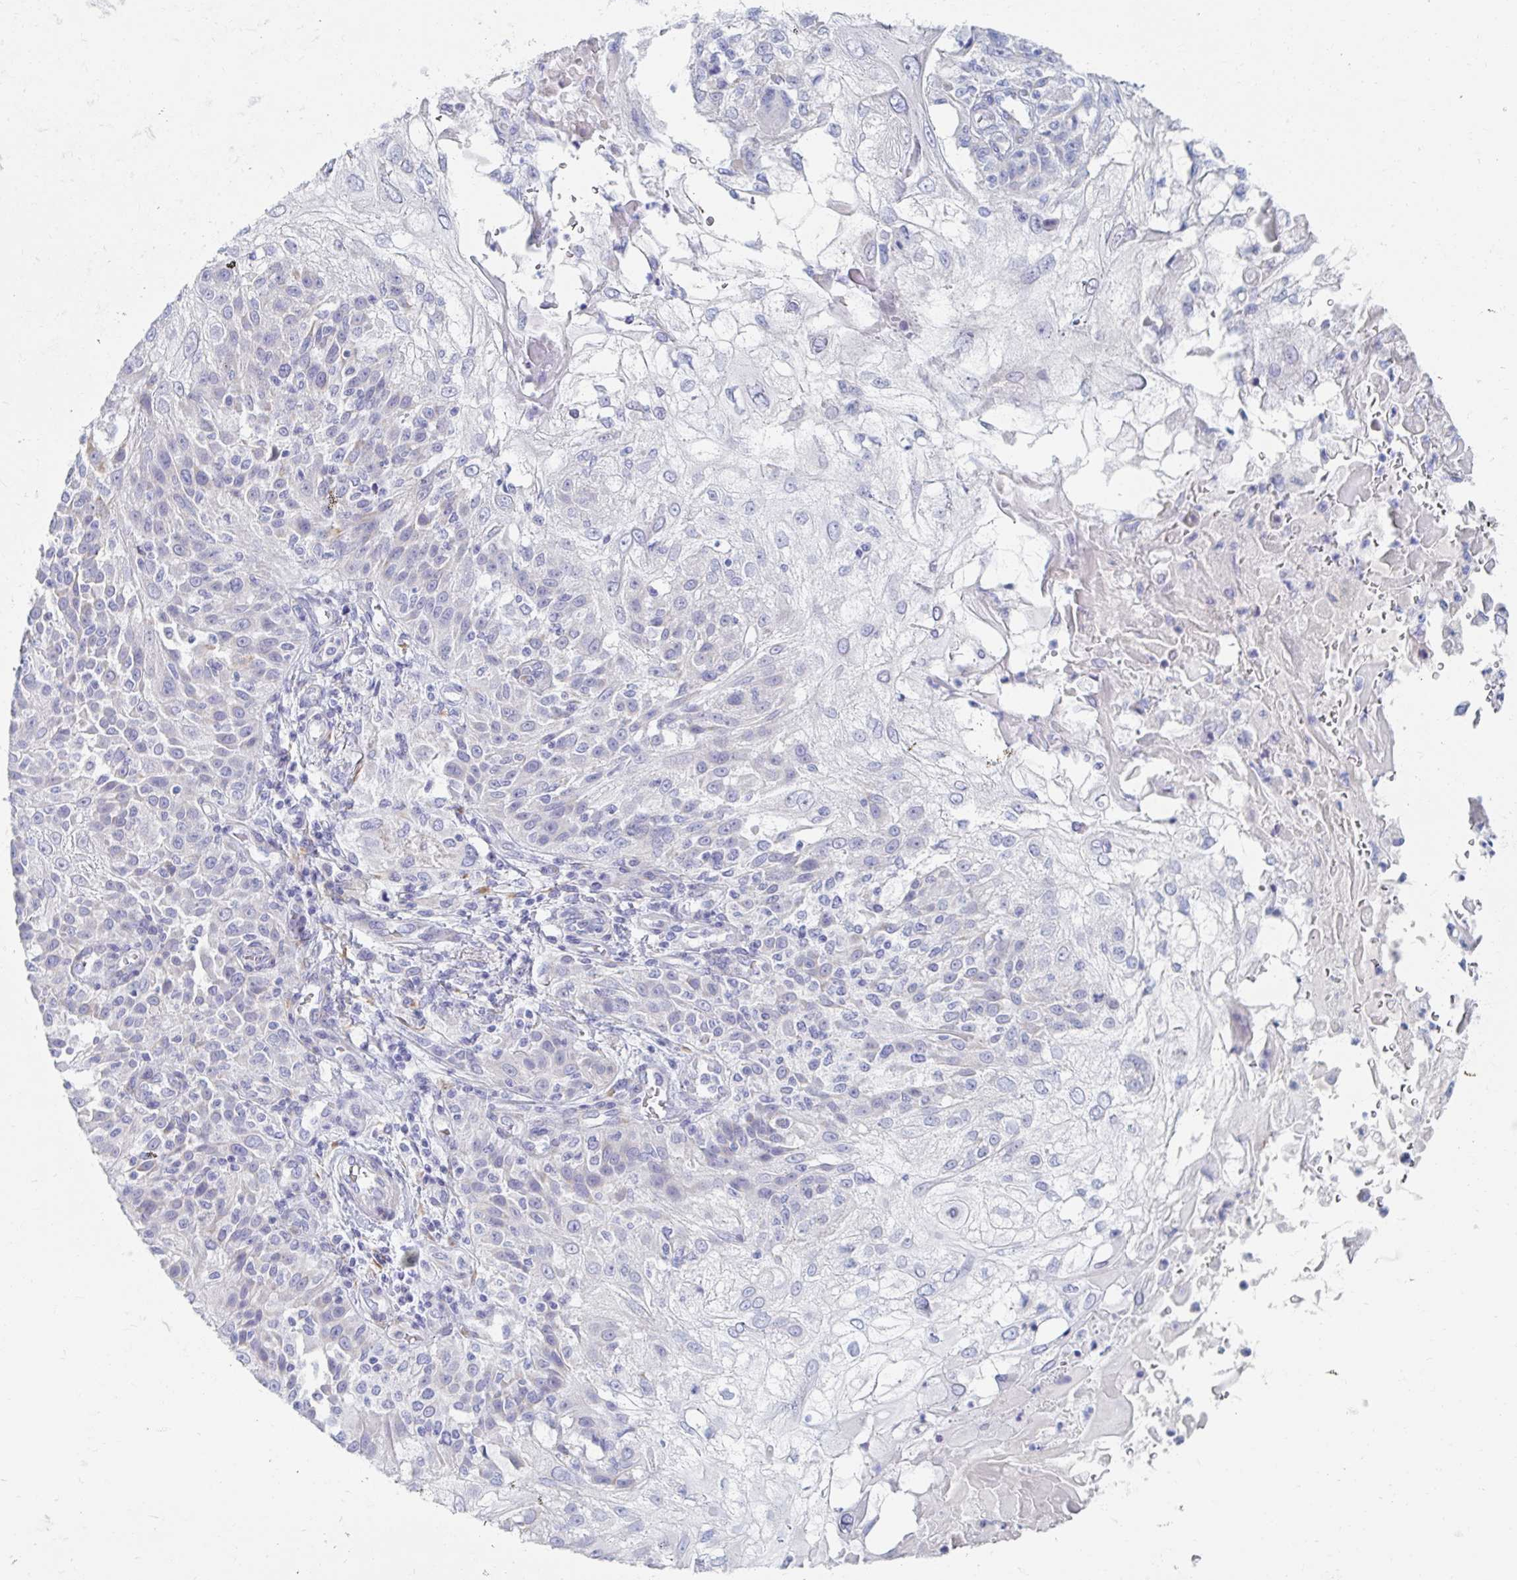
{"staining": {"intensity": "negative", "quantity": "none", "location": "none"}, "tissue": "skin cancer", "cell_type": "Tumor cells", "image_type": "cancer", "snomed": [{"axis": "morphology", "description": "Normal tissue, NOS"}, {"axis": "morphology", "description": "Squamous cell carcinoma, NOS"}, {"axis": "topography", "description": "Skin"}], "caption": "Protein analysis of skin cancer shows no significant expression in tumor cells. Brightfield microscopy of immunohistochemistry stained with DAB (brown) and hematoxylin (blue), captured at high magnification.", "gene": "MYLK2", "patient": {"sex": "female", "age": 83}}